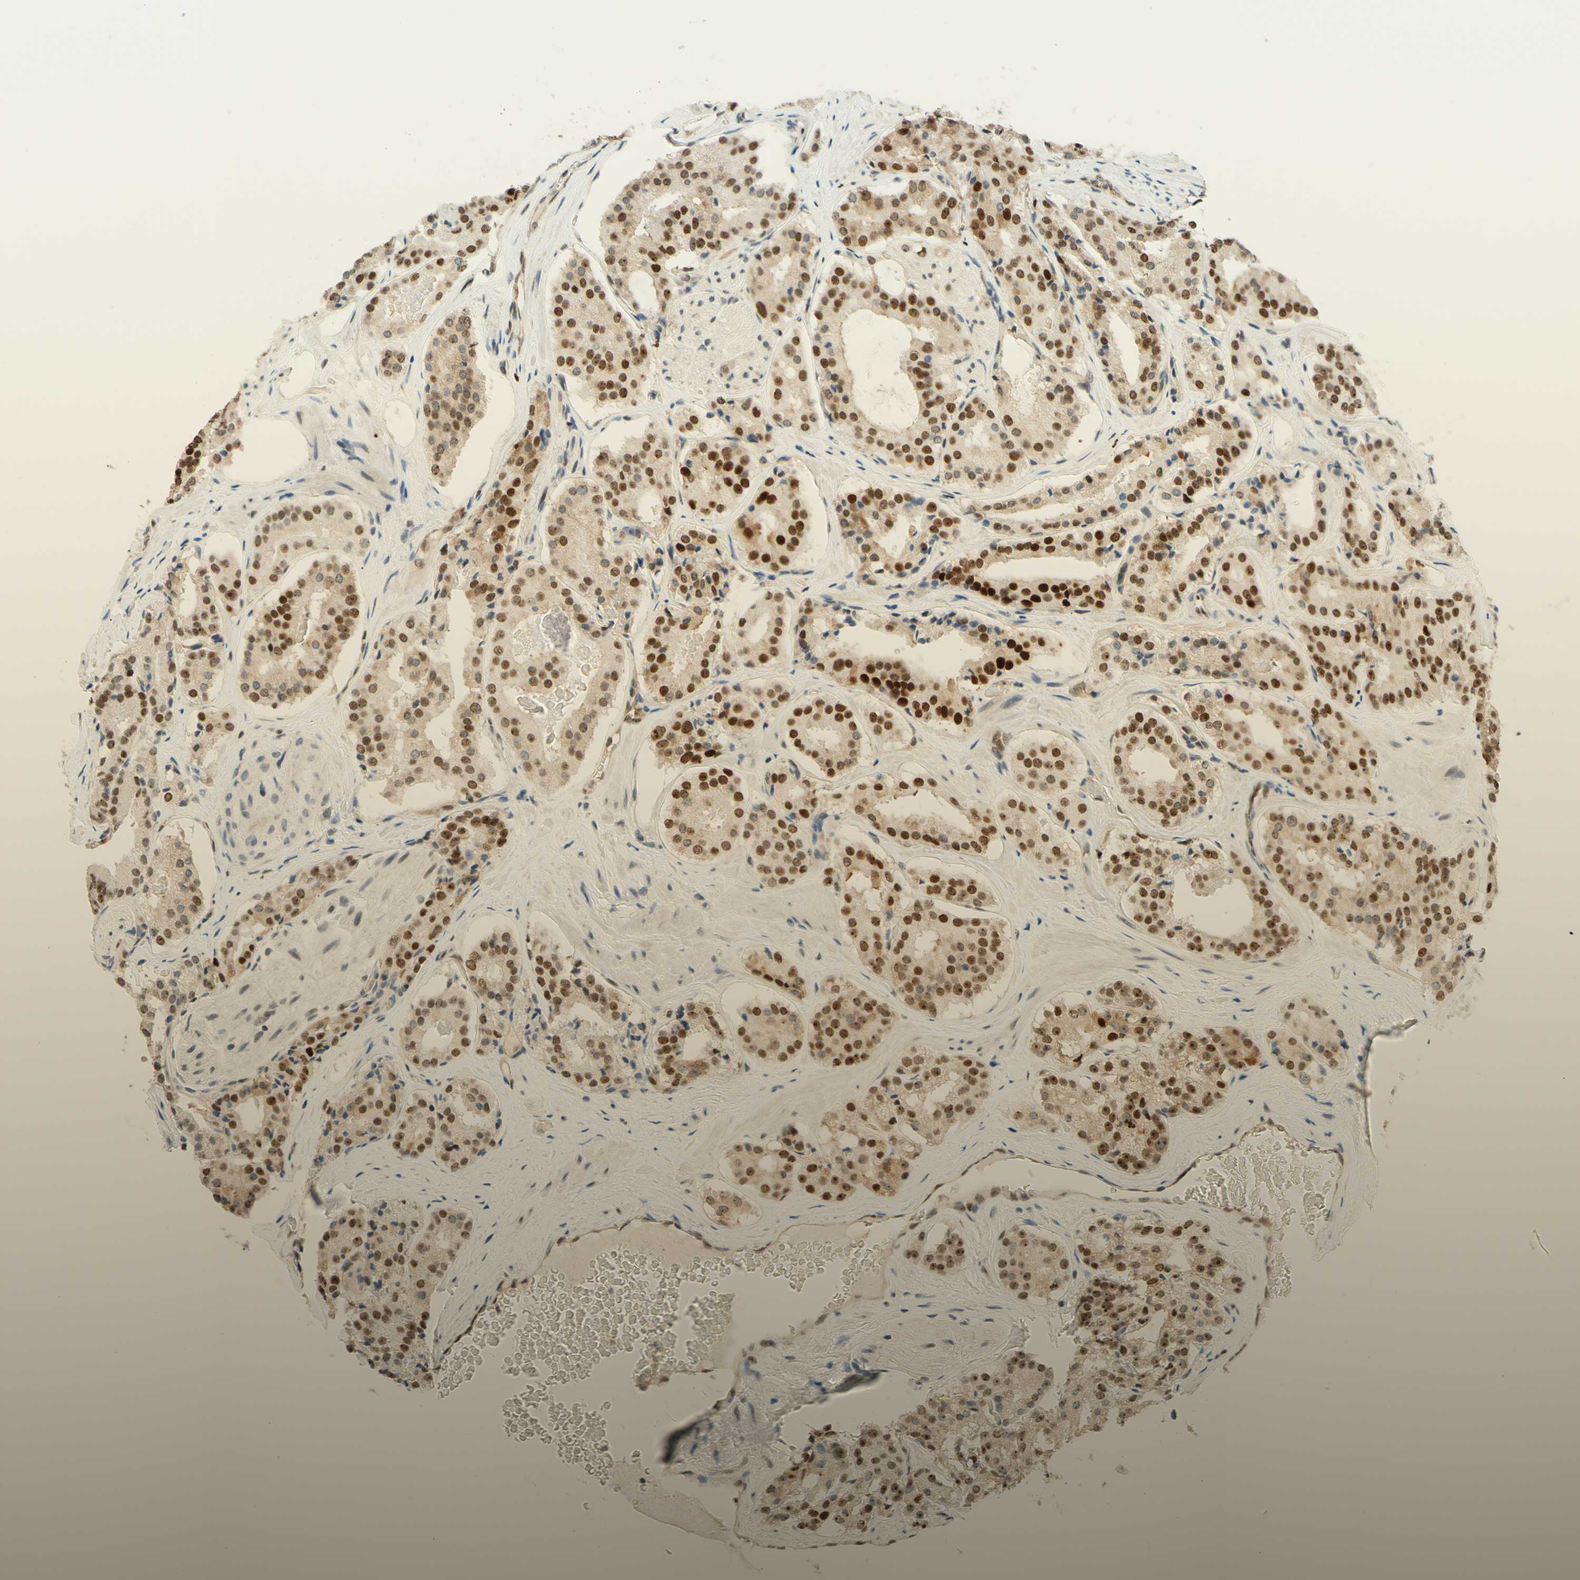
{"staining": {"intensity": "strong", "quantity": ">75%", "location": "nuclear"}, "tissue": "prostate cancer", "cell_type": "Tumor cells", "image_type": "cancer", "snomed": [{"axis": "morphology", "description": "Adenocarcinoma, High grade"}, {"axis": "topography", "description": "Prostate"}], "caption": "Prostate cancer stained with a protein marker demonstrates strong staining in tumor cells.", "gene": "POLB", "patient": {"sex": "male", "age": 60}}